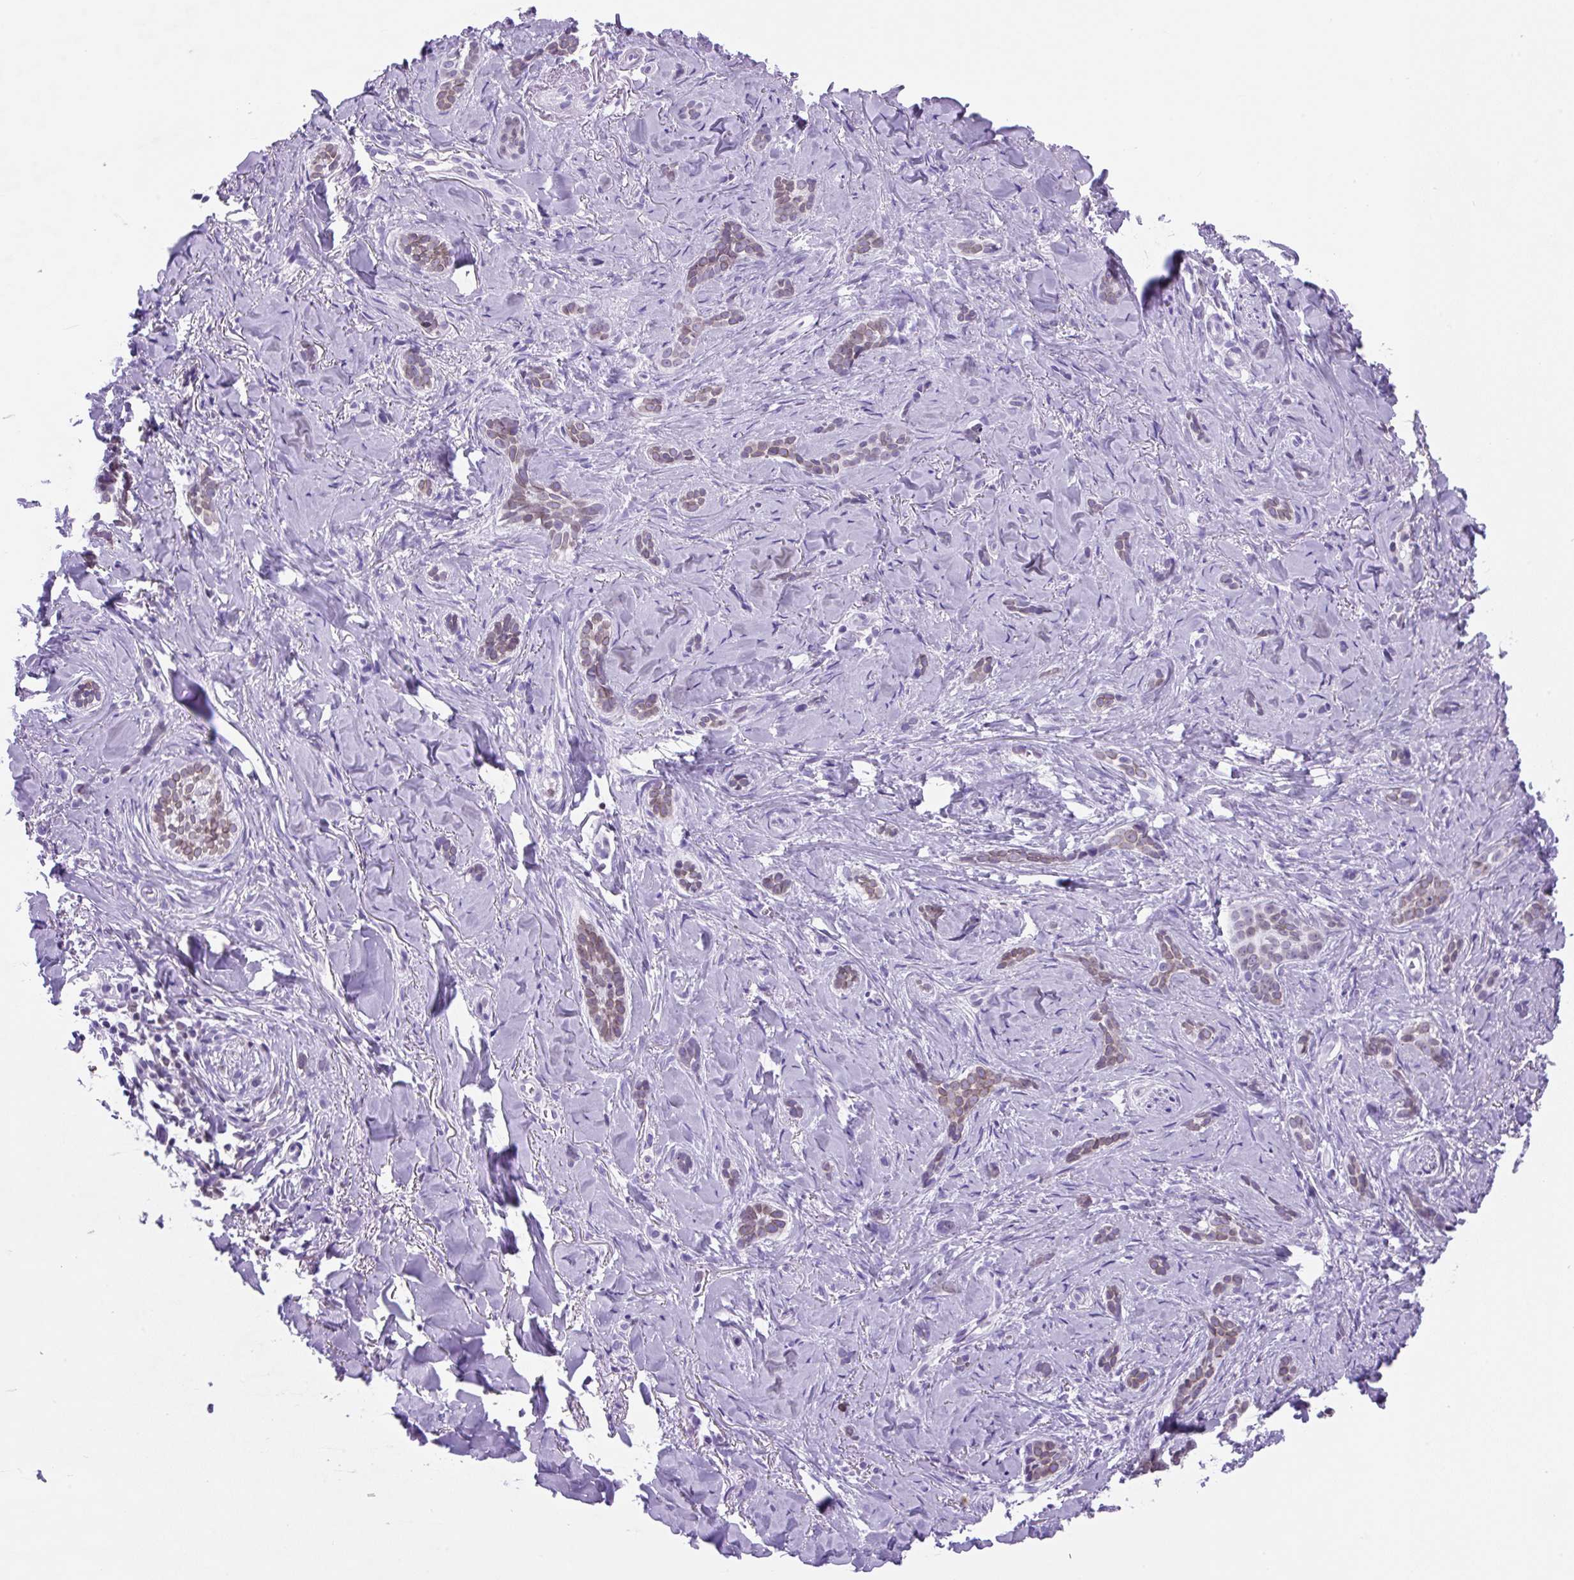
{"staining": {"intensity": "moderate", "quantity": ">75%", "location": "cytoplasmic/membranous,nuclear"}, "tissue": "skin cancer", "cell_type": "Tumor cells", "image_type": "cancer", "snomed": [{"axis": "morphology", "description": "Basal cell carcinoma"}, {"axis": "topography", "description": "Skin"}], "caption": "Human skin cancer (basal cell carcinoma) stained with a protein marker shows moderate staining in tumor cells.", "gene": "VPREB1", "patient": {"sex": "female", "age": 55}}